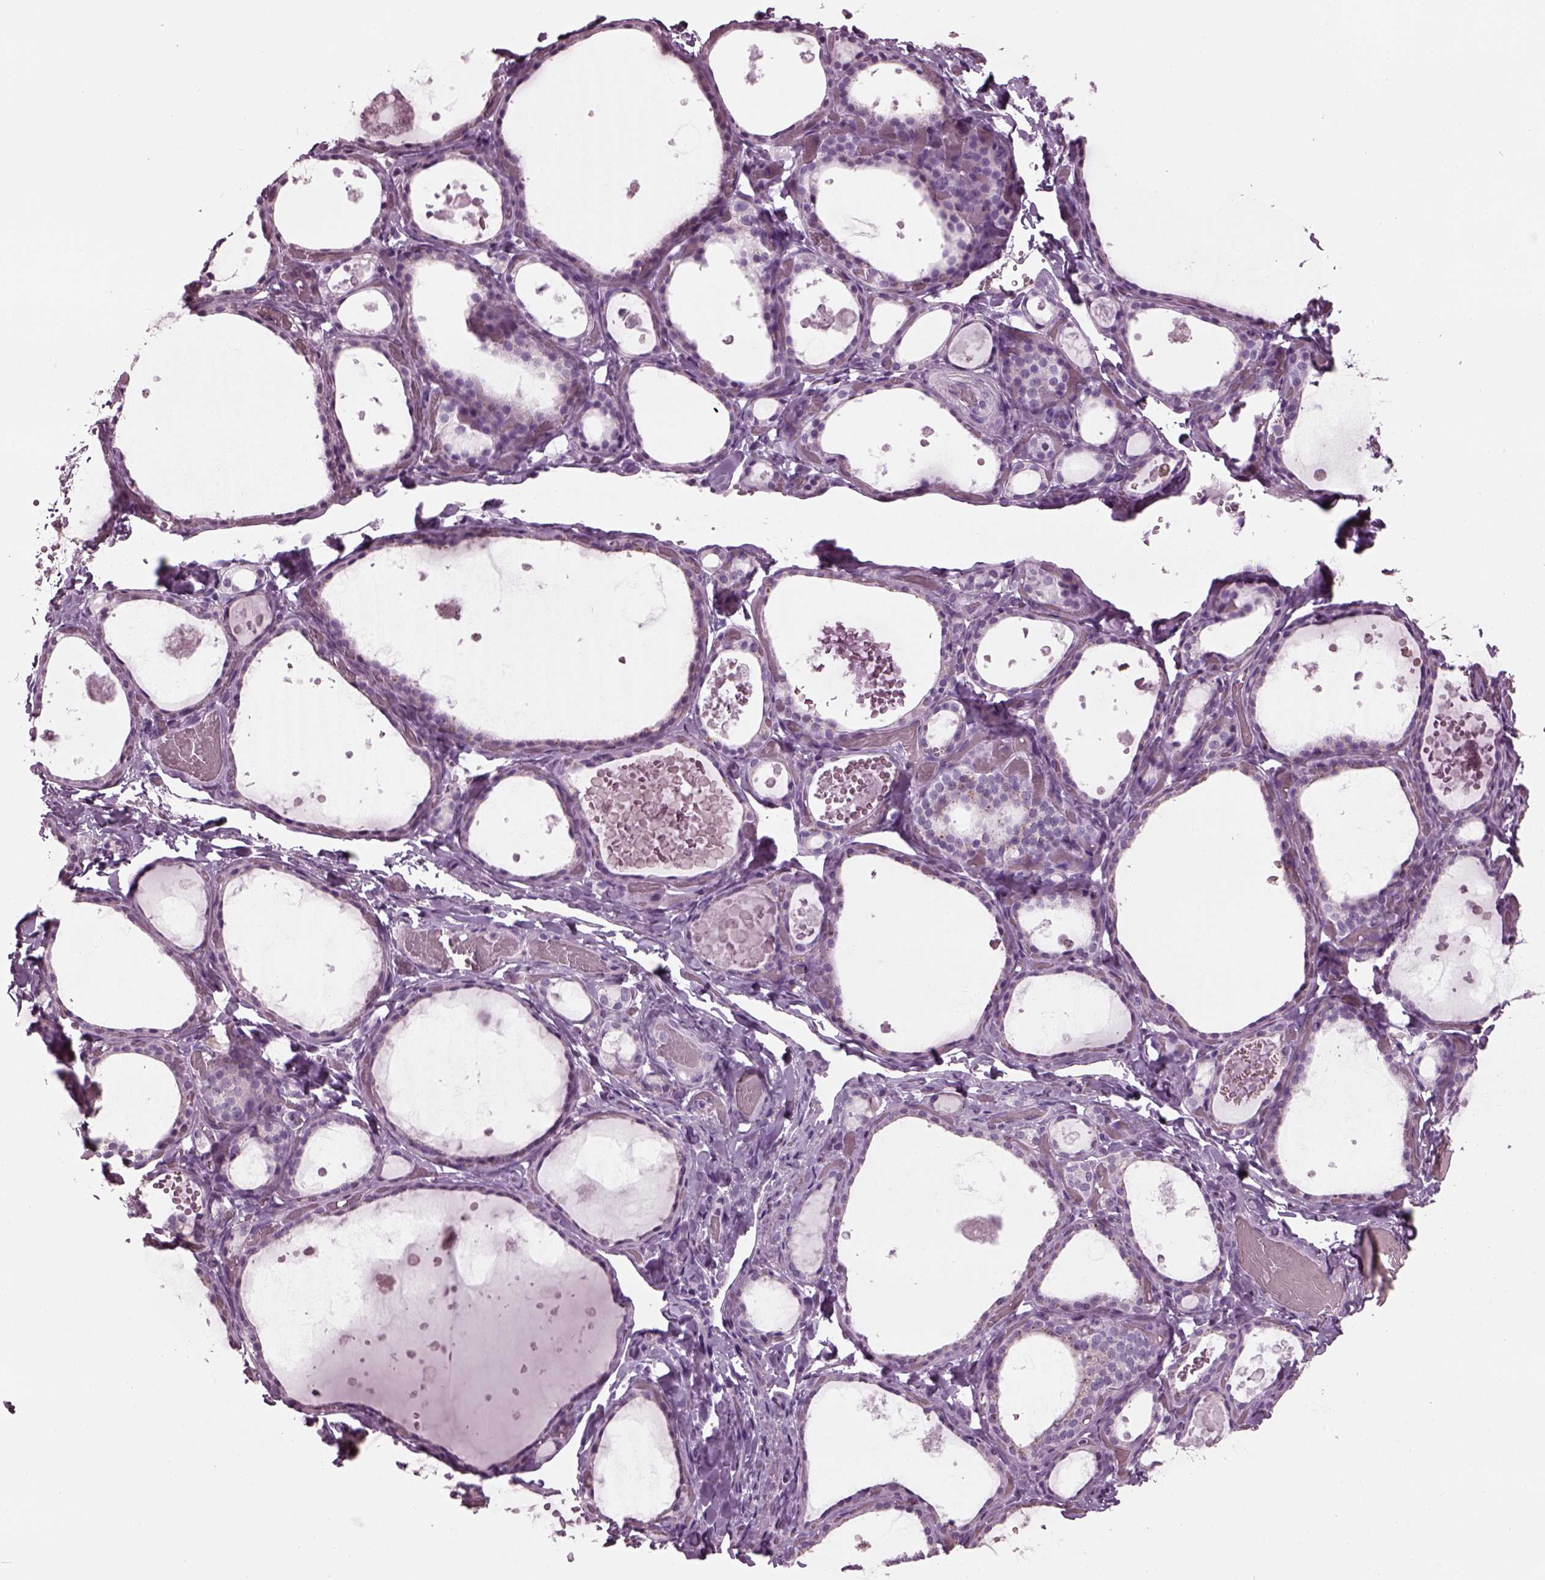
{"staining": {"intensity": "negative", "quantity": "none", "location": "none"}, "tissue": "thyroid gland", "cell_type": "Glandular cells", "image_type": "normal", "snomed": [{"axis": "morphology", "description": "Normal tissue, NOS"}, {"axis": "topography", "description": "Thyroid gland"}], "caption": "This micrograph is of benign thyroid gland stained with immunohistochemistry (IHC) to label a protein in brown with the nuclei are counter-stained blue. There is no staining in glandular cells.", "gene": "TPPP2", "patient": {"sex": "female", "age": 56}}